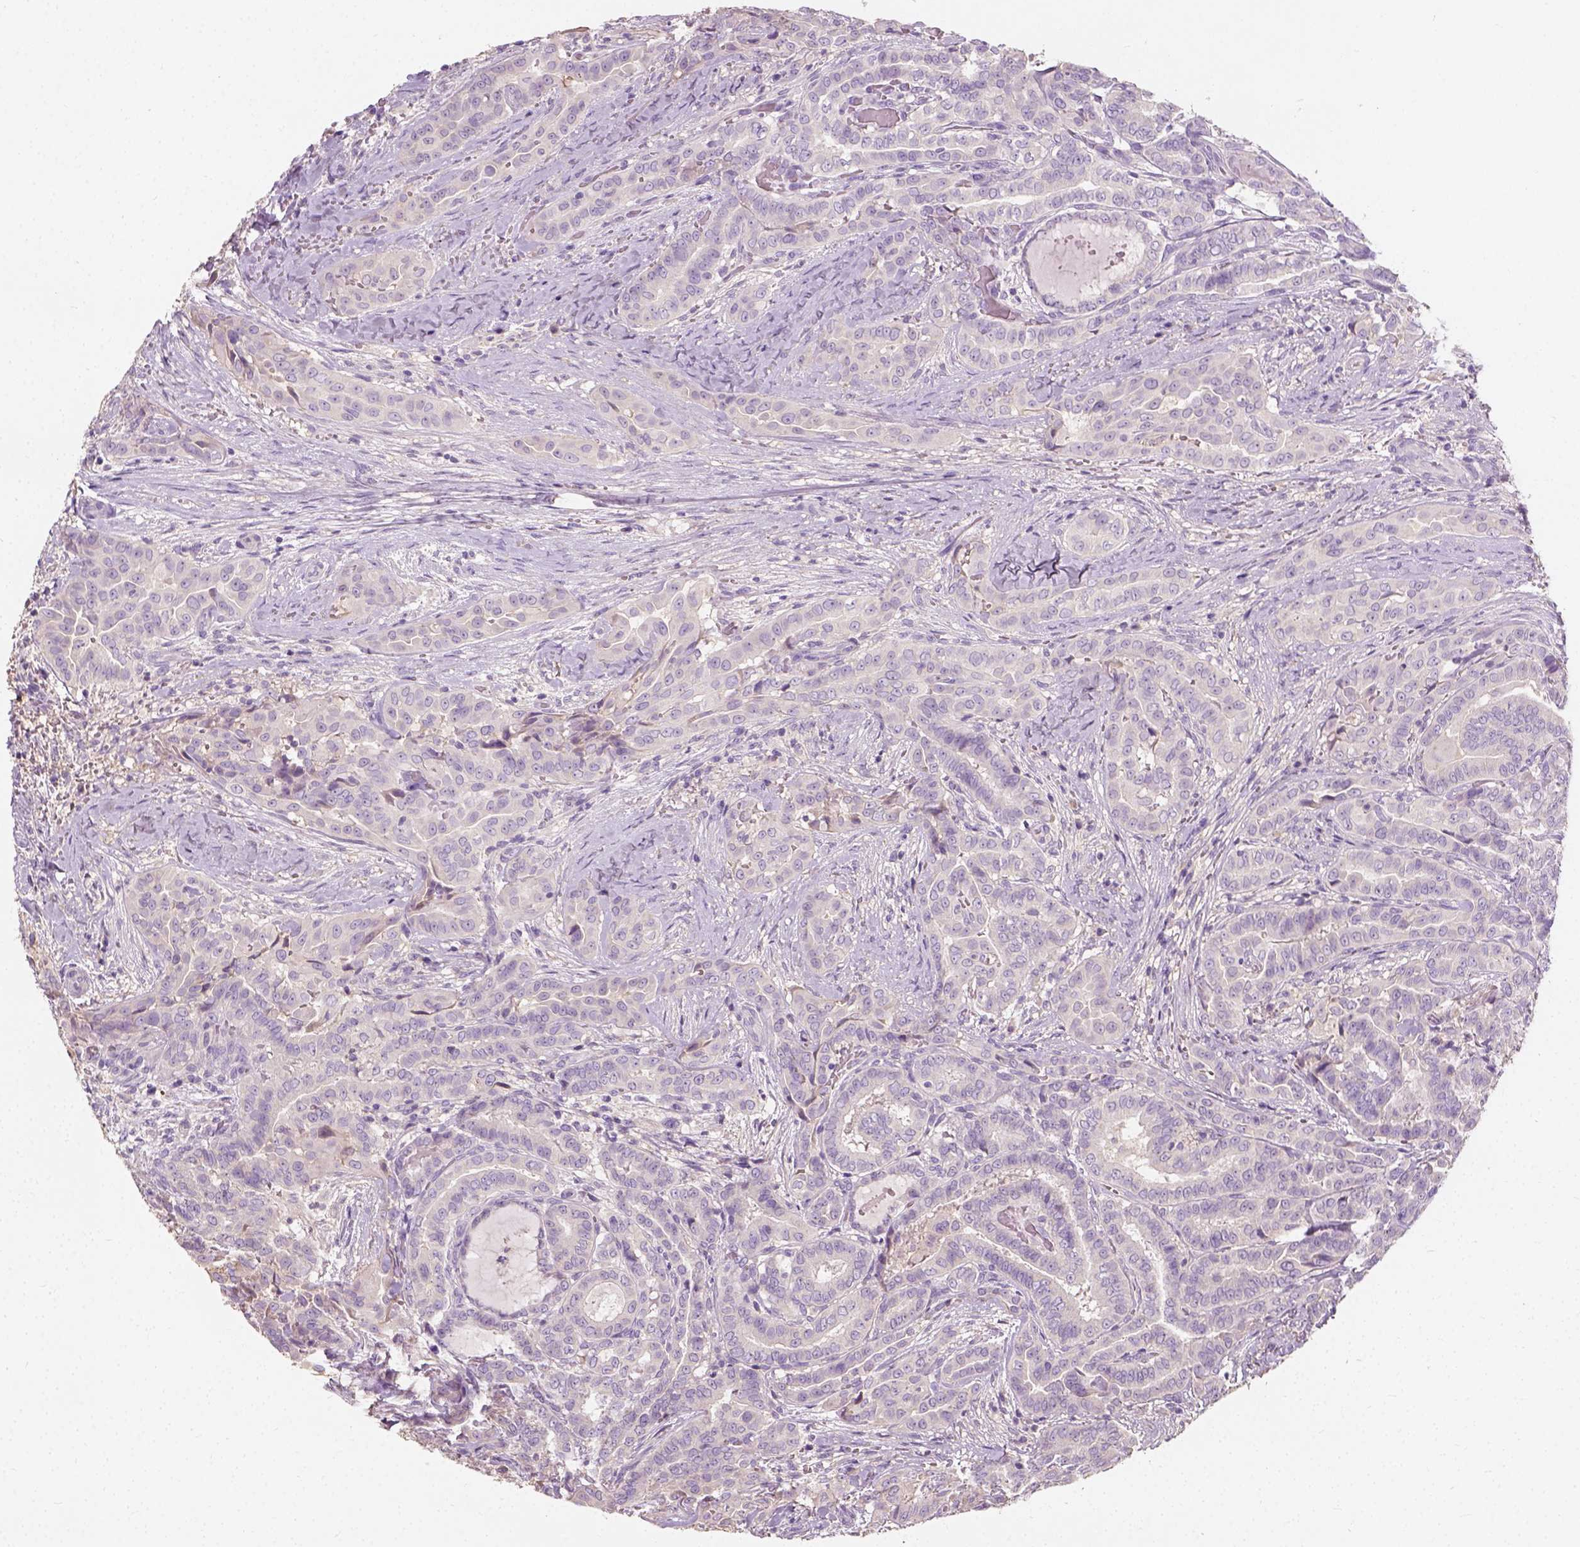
{"staining": {"intensity": "negative", "quantity": "none", "location": "none"}, "tissue": "thyroid cancer", "cell_type": "Tumor cells", "image_type": "cancer", "snomed": [{"axis": "morphology", "description": "Papillary adenocarcinoma, NOS"}, {"axis": "morphology", "description": "Papillary adenoma metastatic"}, {"axis": "topography", "description": "Thyroid gland"}], "caption": "Immunohistochemical staining of thyroid papillary adenoma metastatic demonstrates no significant expression in tumor cells.", "gene": "DHCR24", "patient": {"sex": "female", "age": 50}}